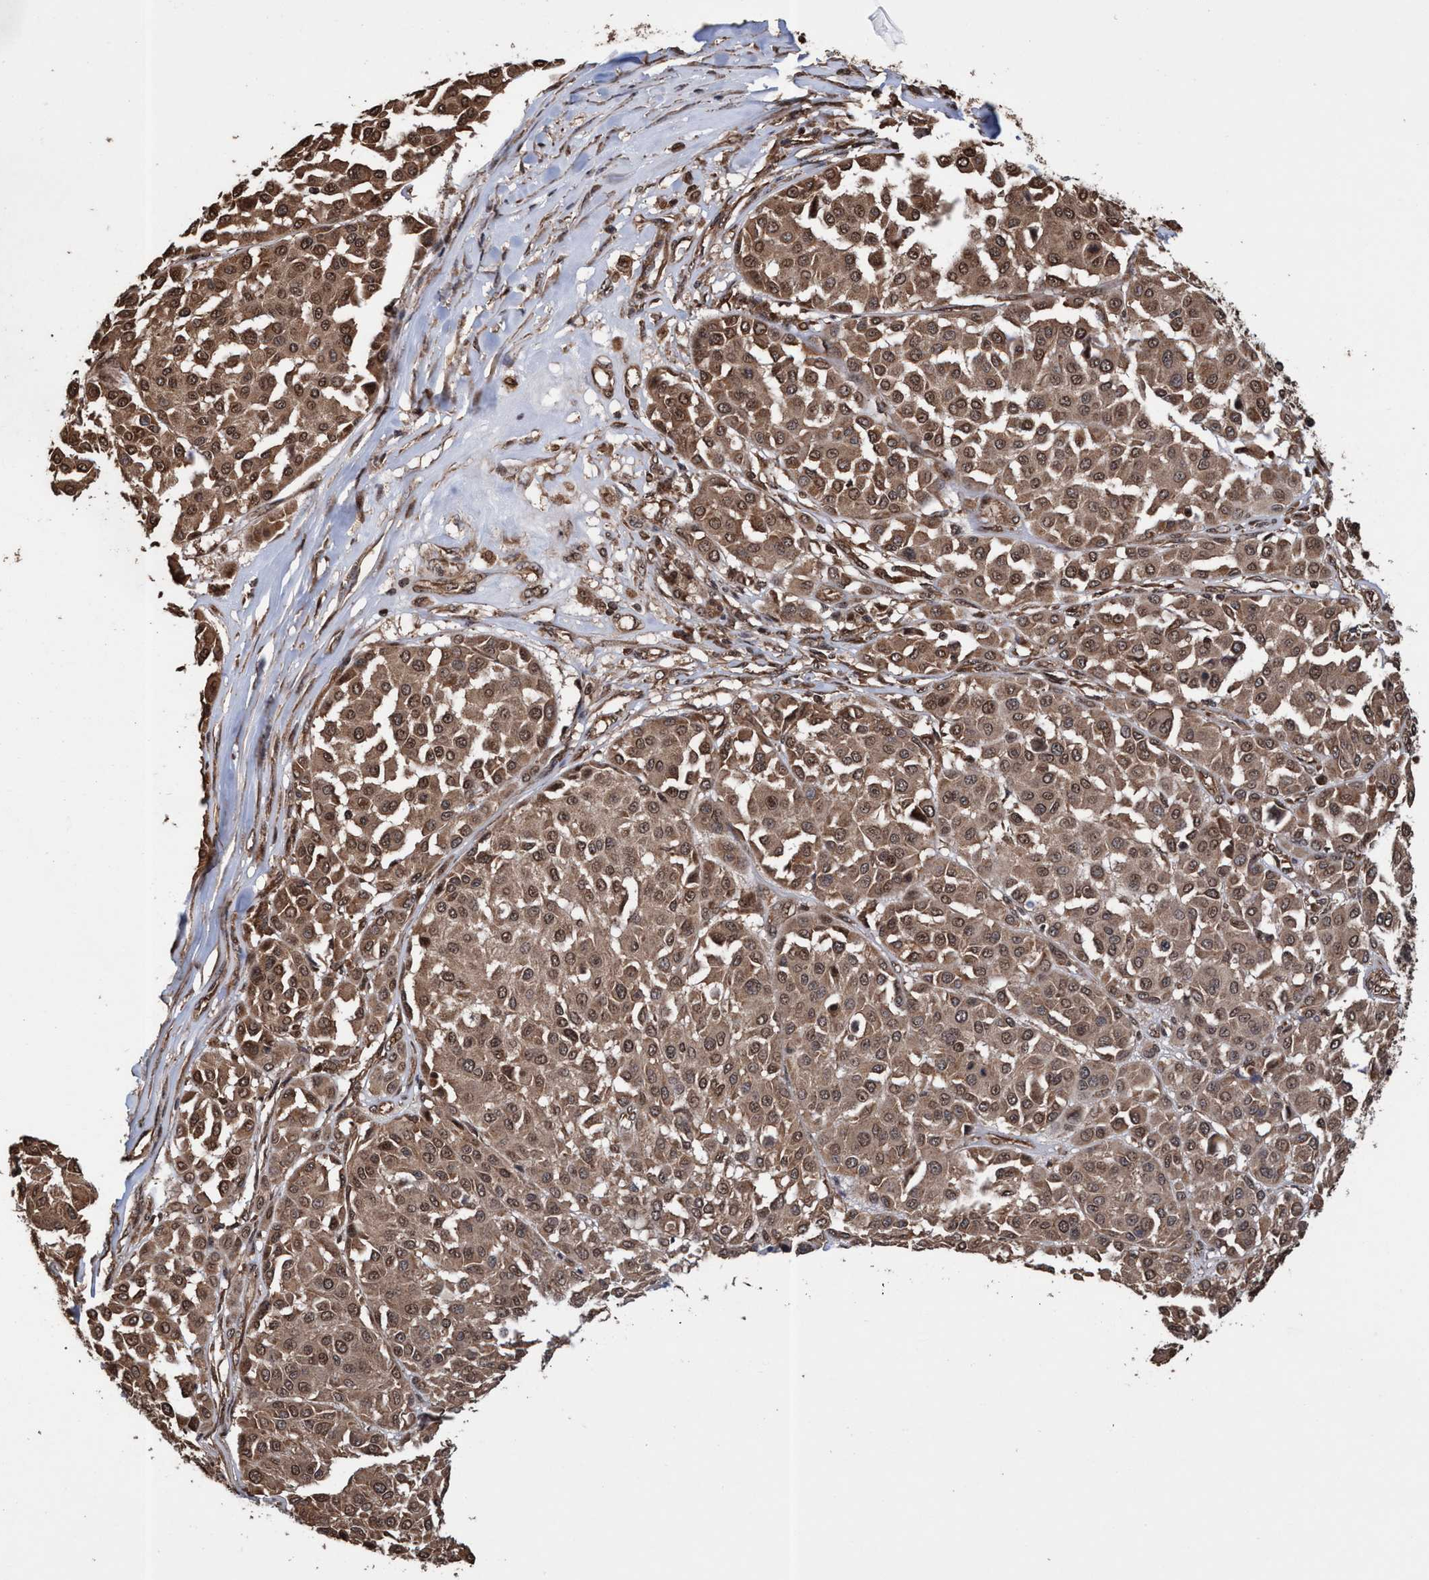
{"staining": {"intensity": "moderate", "quantity": ">75%", "location": "cytoplasmic/membranous,nuclear"}, "tissue": "melanoma", "cell_type": "Tumor cells", "image_type": "cancer", "snomed": [{"axis": "morphology", "description": "Malignant melanoma, Metastatic site"}, {"axis": "topography", "description": "Soft tissue"}], "caption": "Immunohistochemistry micrograph of human melanoma stained for a protein (brown), which reveals medium levels of moderate cytoplasmic/membranous and nuclear staining in approximately >75% of tumor cells.", "gene": "TRPC7", "patient": {"sex": "male", "age": 41}}